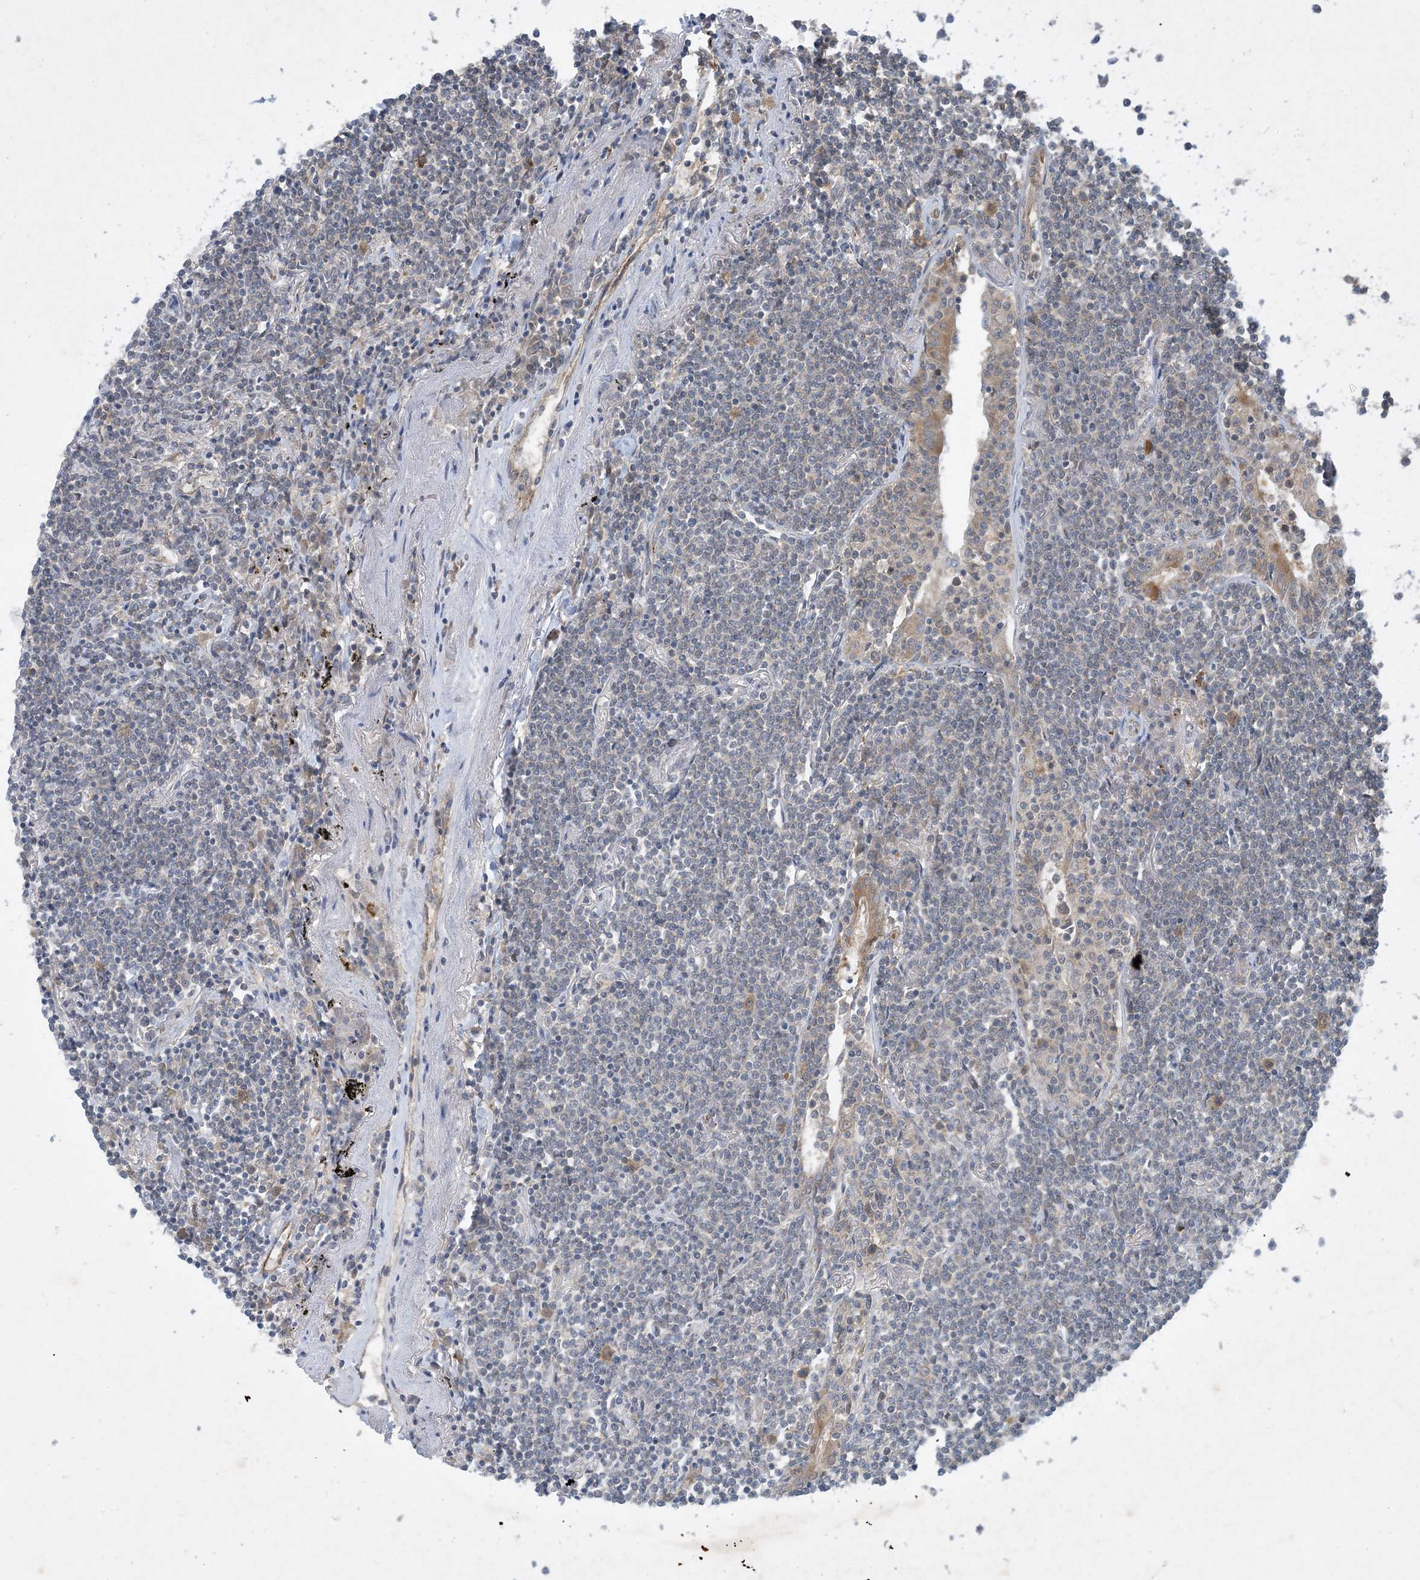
{"staining": {"intensity": "negative", "quantity": "none", "location": "none"}, "tissue": "lymphoma", "cell_type": "Tumor cells", "image_type": "cancer", "snomed": [{"axis": "morphology", "description": "Malignant lymphoma, non-Hodgkin's type, Low grade"}, {"axis": "topography", "description": "Lung"}], "caption": "Image shows no protein staining in tumor cells of lymphoma tissue.", "gene": "TINAG", "patient": {"sex": "female", "age": 71}}